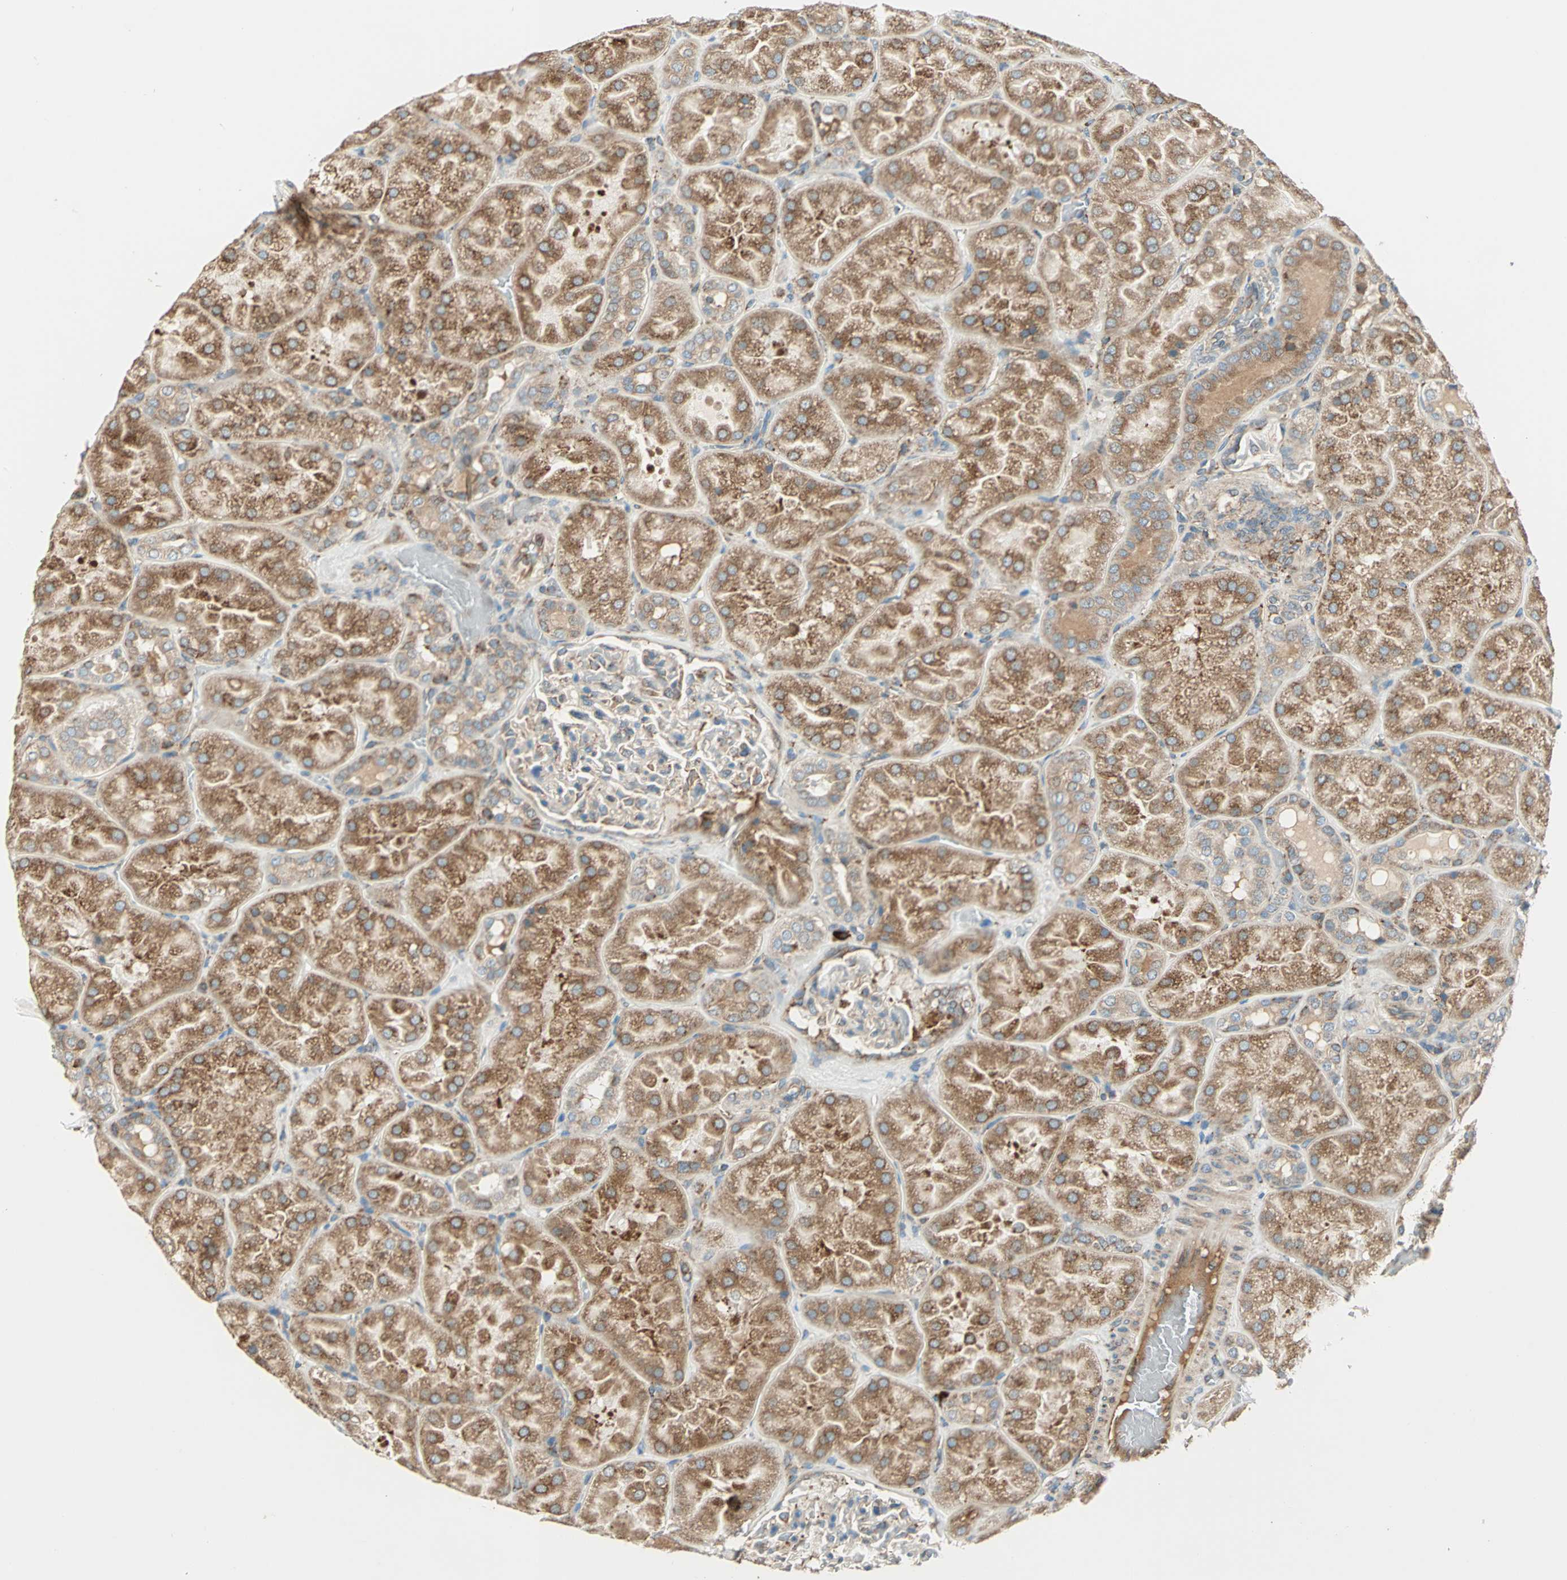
{"staining": {"intensity": "weak", "quantity": ">75%", "location": "cytoplasmic/membranous"}, "tissue": "kidney", "cell_type": "Cells in glomeruli", "image_type": "normal", "snomed": [{"axis": "morphology", "description": "Normal tissue, NOS"}, {"axis": "topography", "description": "Kidney"}], "caption": "High-magnification brightfield microscopy of normal kidney stained with DAB (3,3'-diaminobenzidine) (brown) and counterstained with hematoxylin (blue). cells in glomeruli exhibit weak cytoplasmic/membranous positivity is identified in about>75% of cells.", "gene": "PDIA4", "patient": {"sex": "male", "age": 28}}